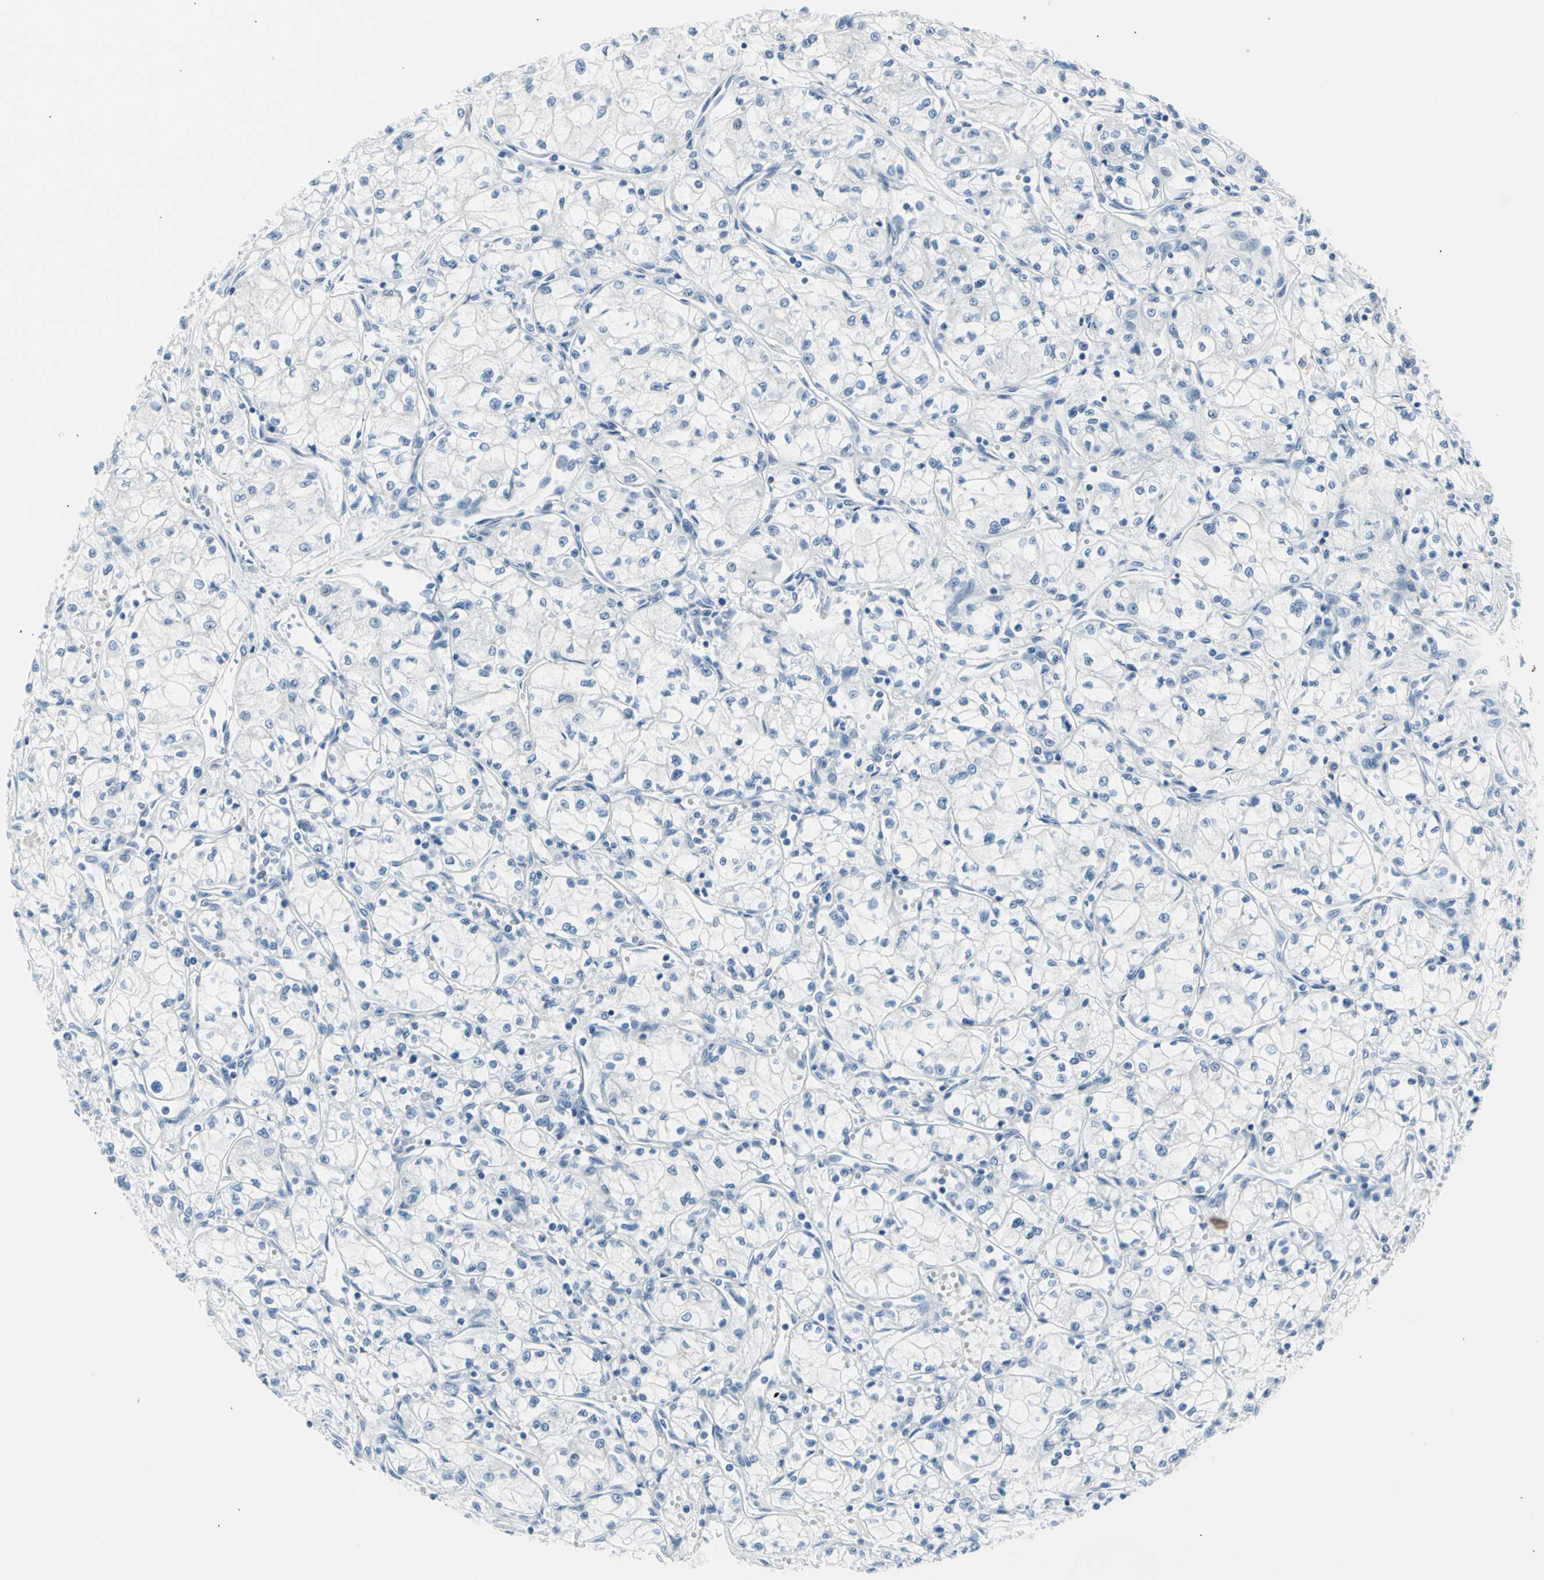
{"staining": {"intensity": "negative", "quantity": "none", "location": "none"}, "tissue": "renal cancer", "cell_type": "Tumor cells", "image_type": "cancer", "snomed": [{"axis": "morphology", "description": "Normal tissue, NOS"}, {"axis": "morphology", "description": "Adenocarcinoma, NOS"}, {"axis": "topography", "description": "Kidney"}], "caption": "Tumor cells show no significant staining in renal cancer (adenocarcinoma).", "gene": "TPO", "patient": {"sex": "male", "age": 59}}